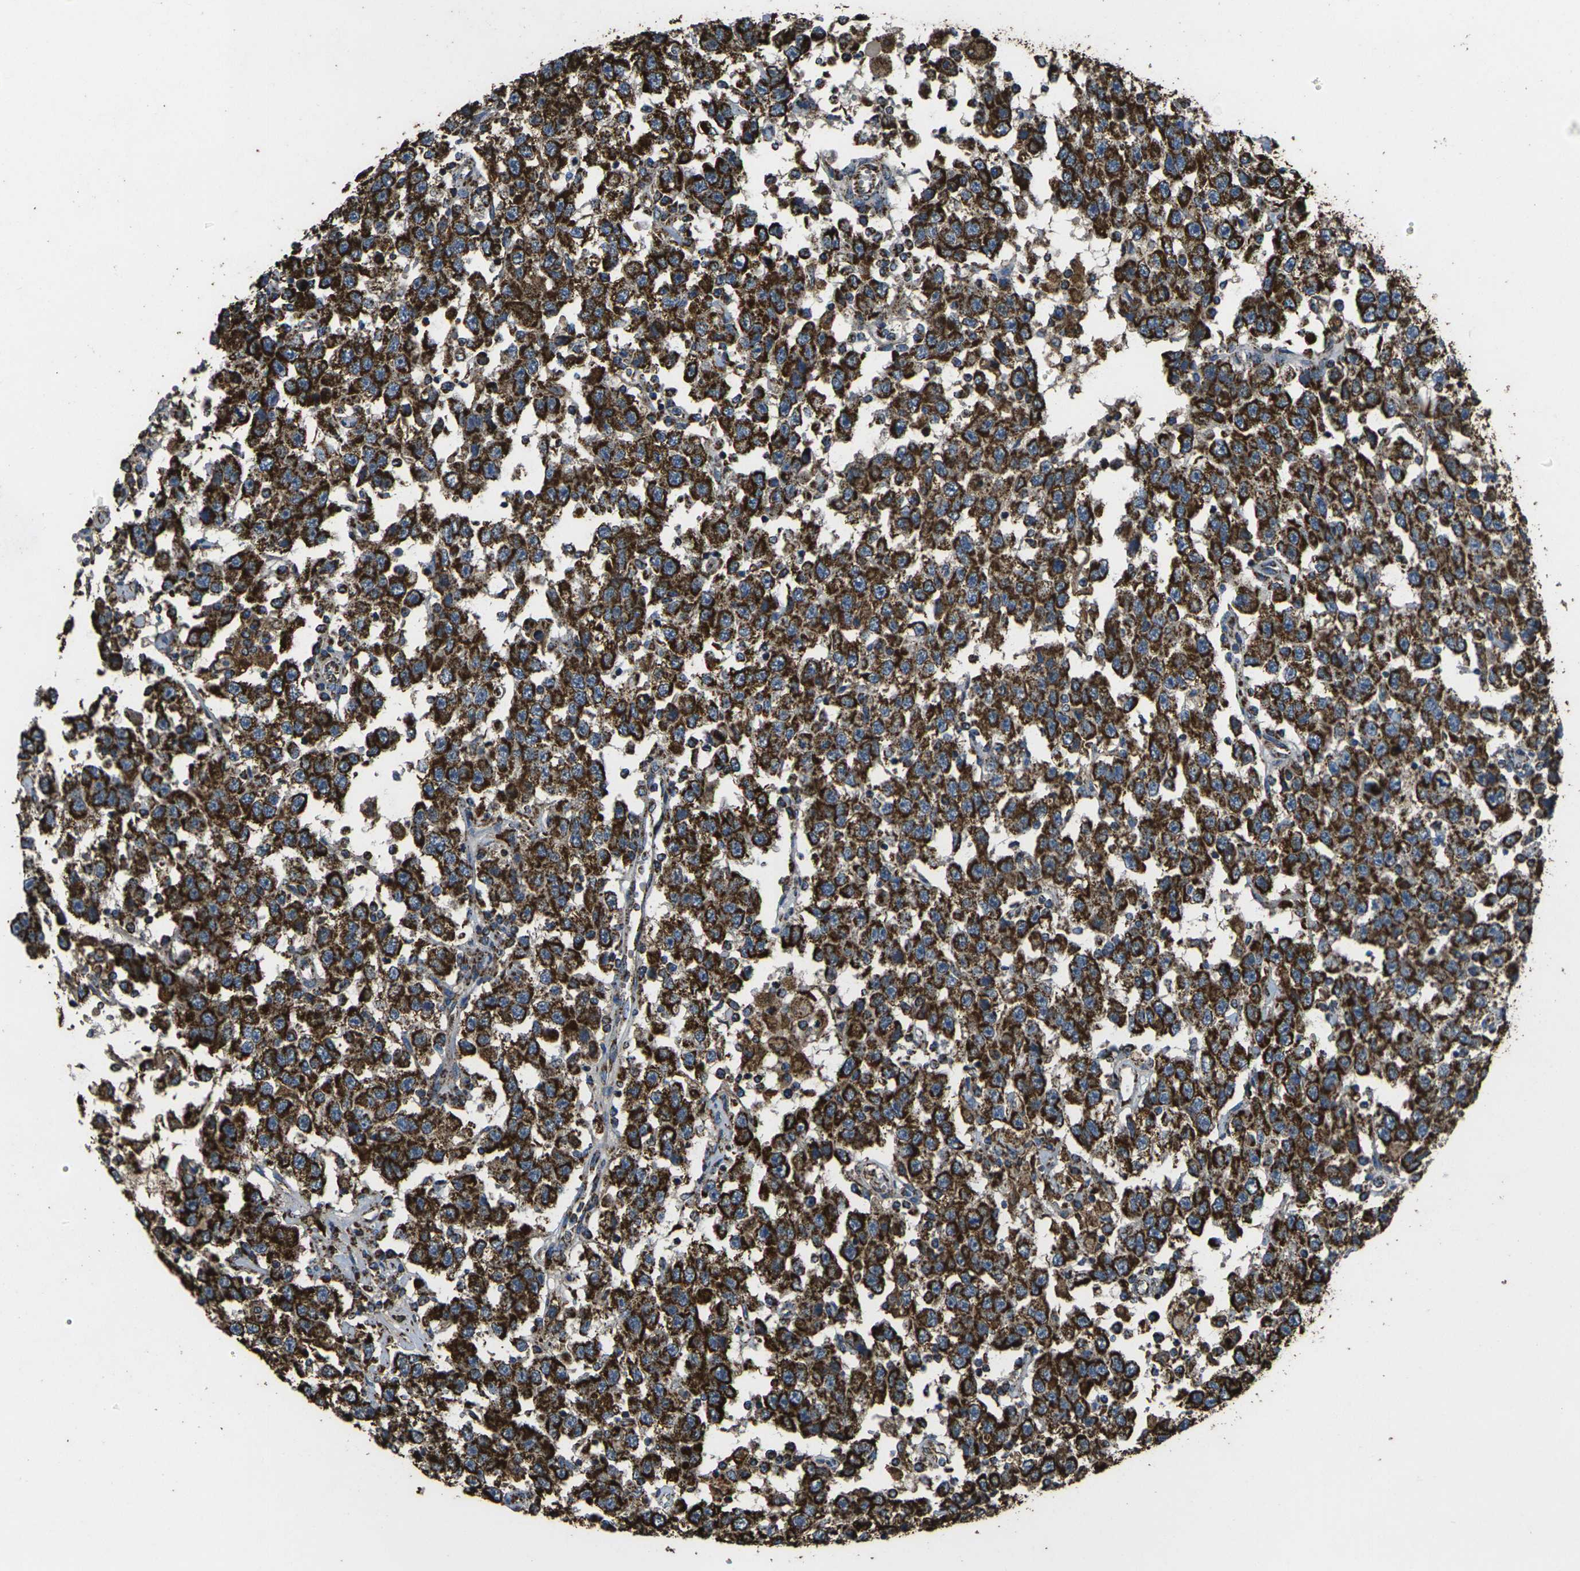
{"staining": {"intensity": "strong", "quantity": ">75%", "location": "cytoplasmic/membranous"}, "tissue": "testis cancer", "cell_type": "Tumor cells", "image_type": "cancer", "snomed": [{"axis": "morphology", "description": "Seminoma, NOS"}, {"axis": "topography", "description": "Testis"}], "caption": "Immunohistochemical staining of human testis cancer reveals high levels of strong cytoplasmic/membranous expression in approximately >75% of tumor cells.", "gene": "KLHL5", "patient": {"sex": "male", "age": 41}}